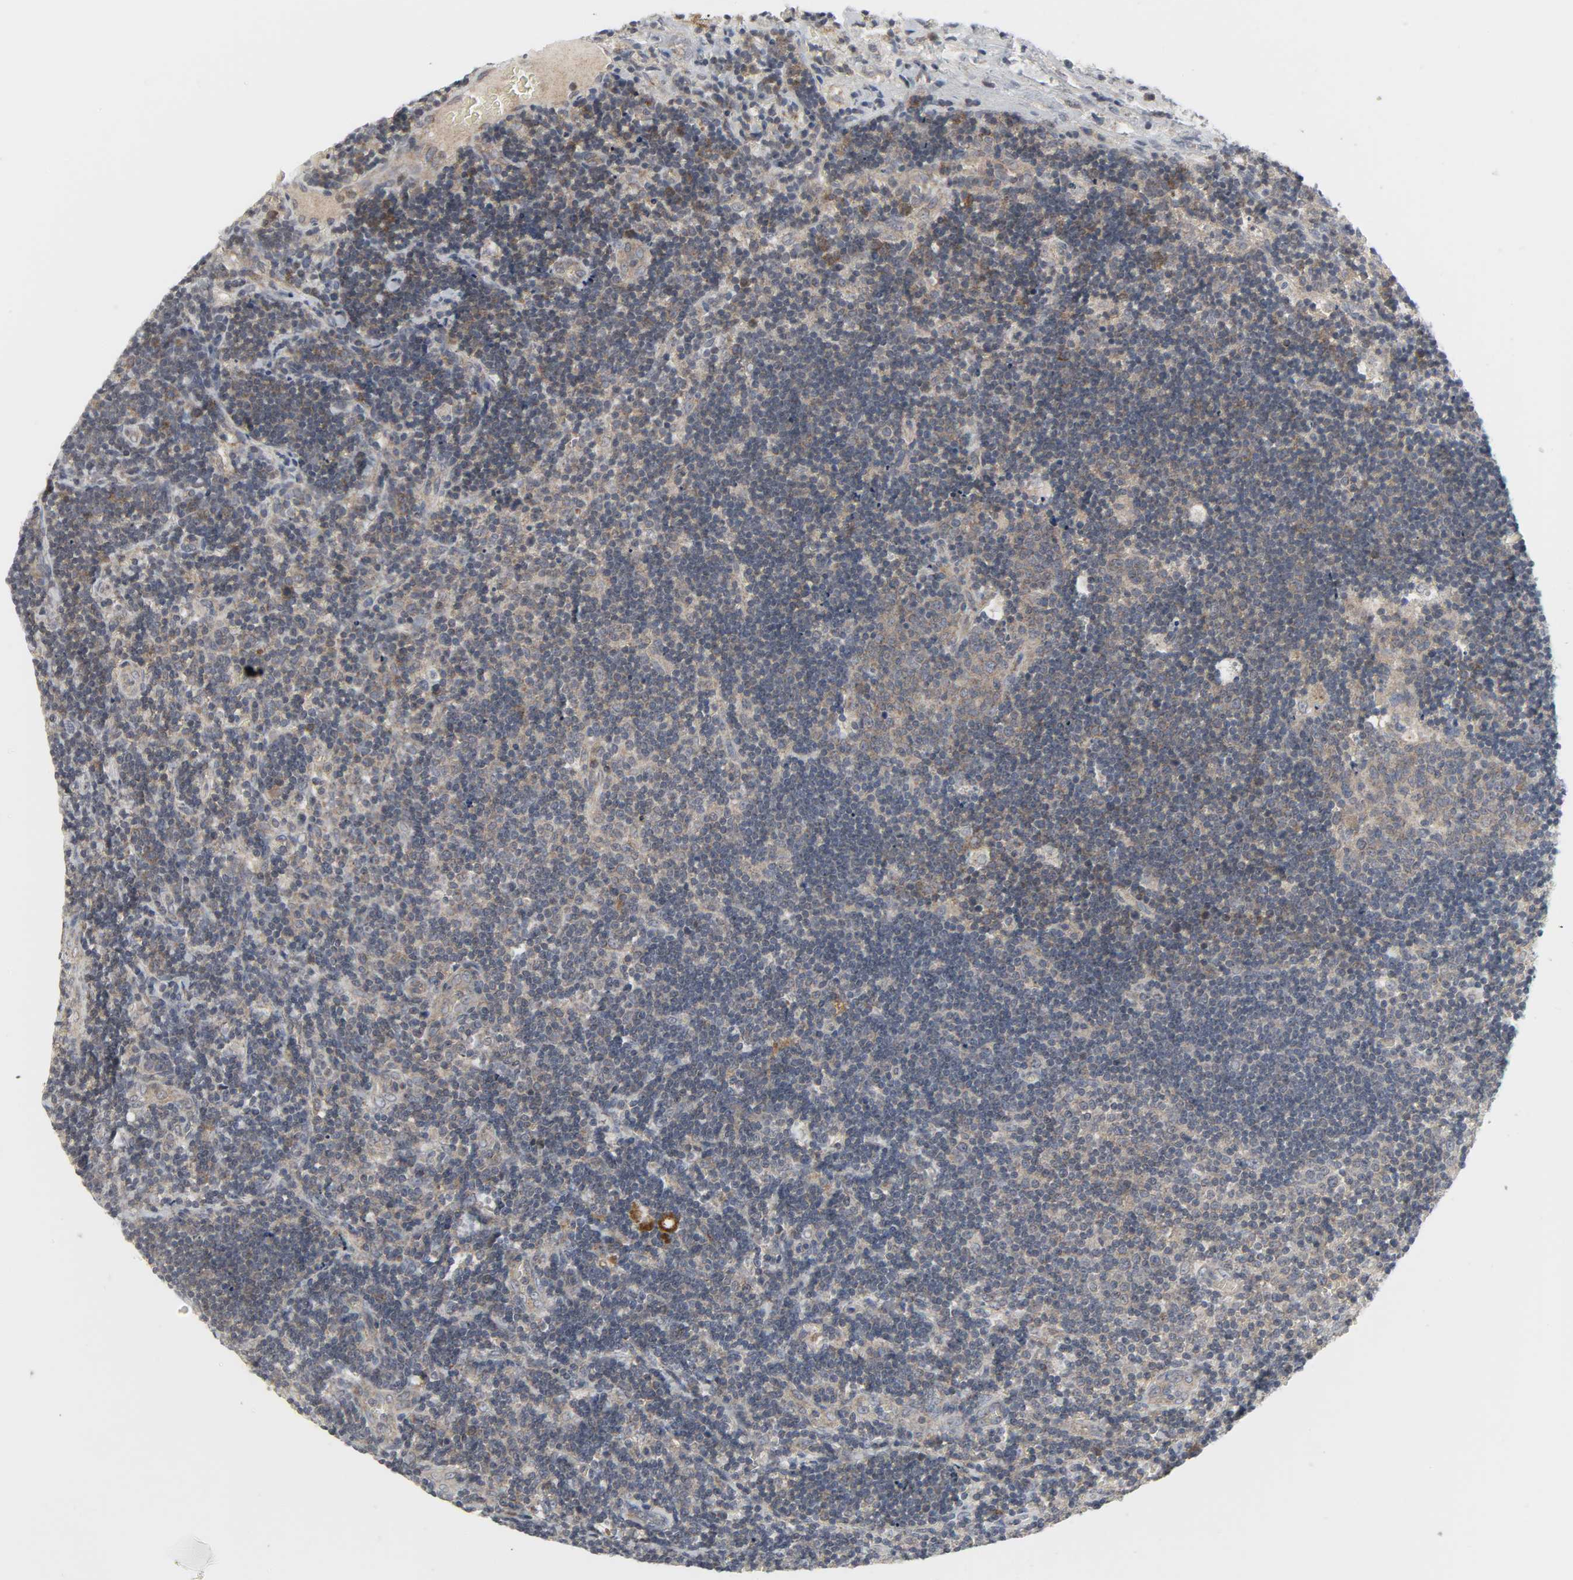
{"staining": {"intensity": "moderate", "quantity": ">75%", "location": "cytoplasmic/membranous"}, "tissue": "lymph node", "cell_type": "Germinal center cells", "image_type": "normal", "snomed": [{"axis": "morphology", "description": "Normal tissue, NOS"}, {"axis": "topography", "description": "Lymph node"}, {"axis": "topography", "description": "Salivary gland"}], "caption": "Immunohistochemical staining of unremarkable lymph node exhibits moderate cytoplasmic/membranous protein positivity in approximately >75% of germinal center cells.", "gene": "CLIP1", "patient": {"sex": "male", "age": 8}}